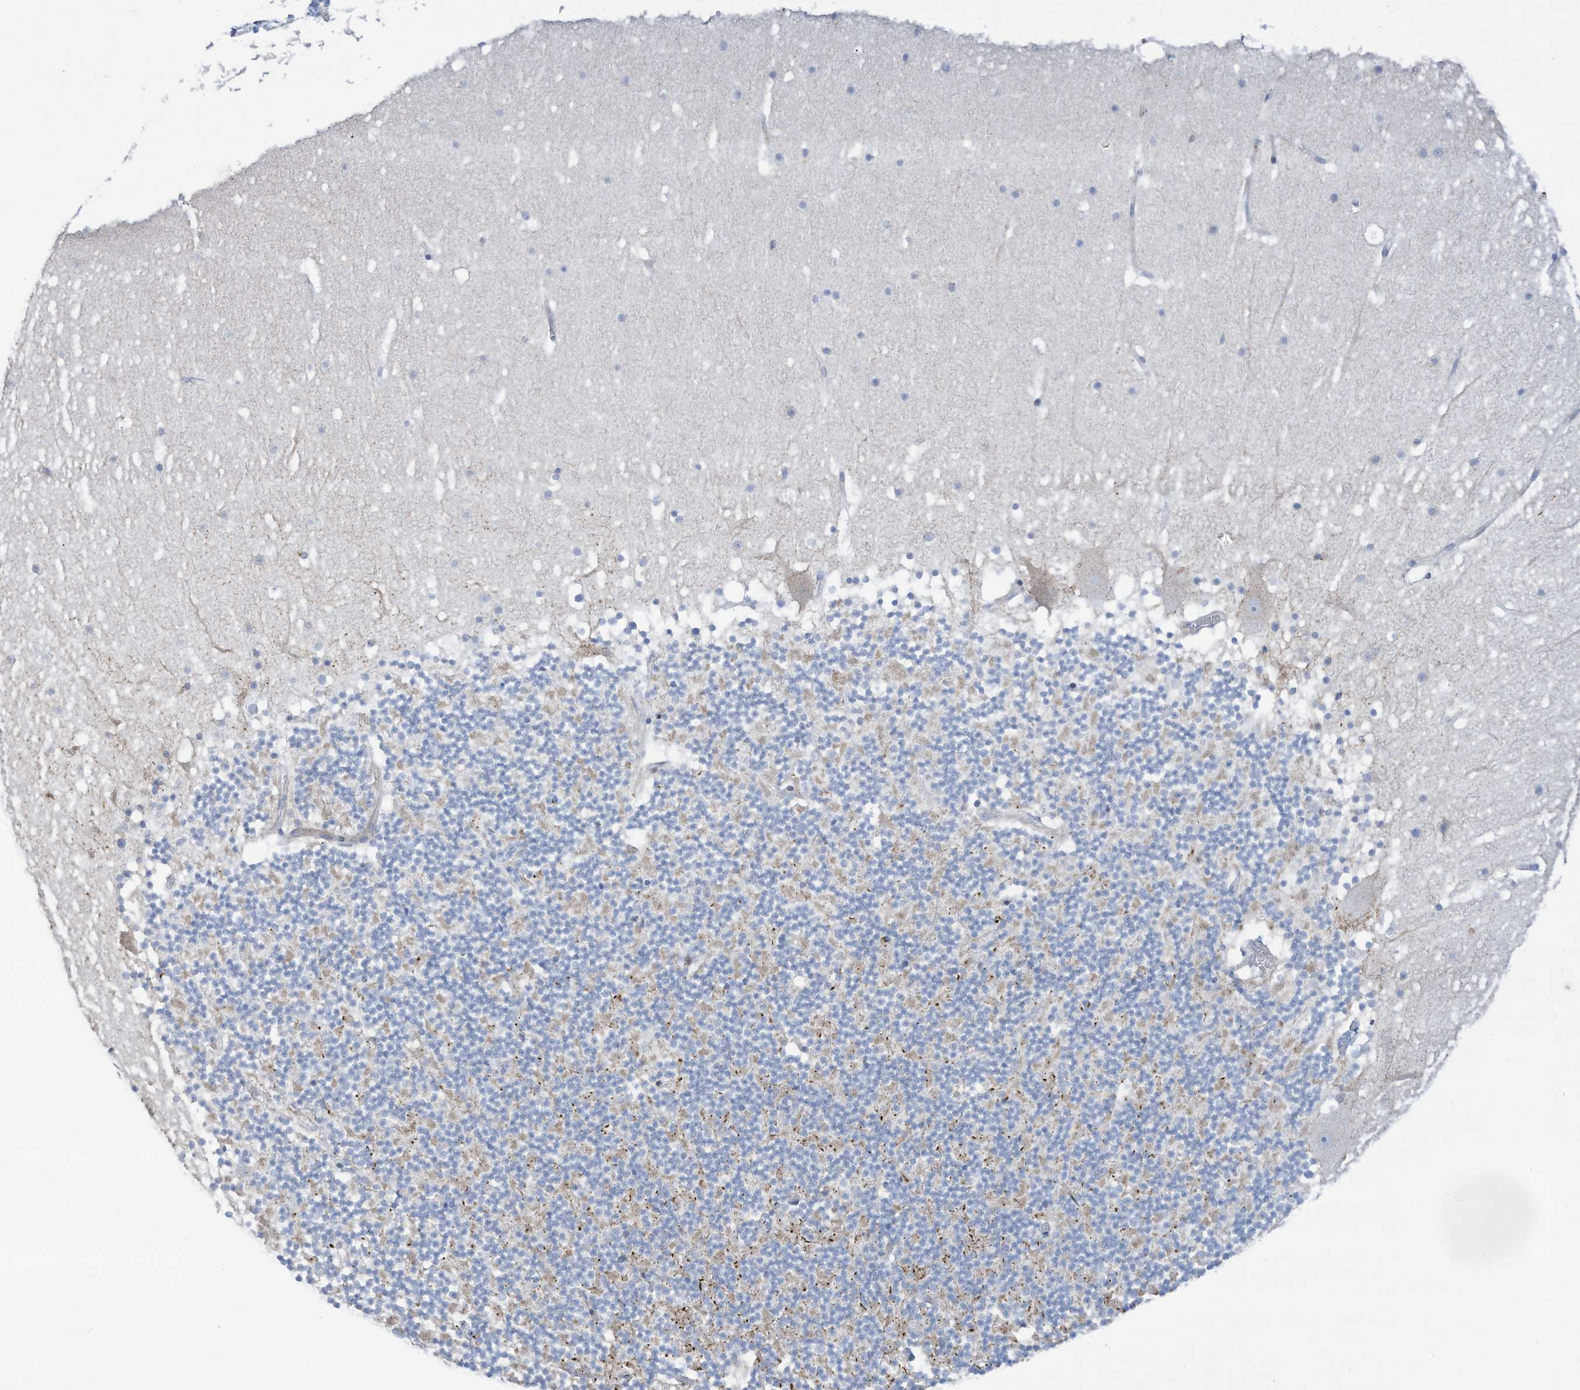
{"staining": {"intensity": "negative", "quantity": "none", "location": "none"}, "tissue": "cerebellum", "cell_type": "Cells in granular layer", "image_type": "normal", "snomed": [{"axis": "morphology", "description": "Normal tissue, NOS"}, {"axis": "topography", "description": "Cerebellum"}], "caption": "Cells in granular layer show no significant staining in benign cerebellum. The staining is performed using DAB brown chromogen with nuclei counter-stained in using hematoxylin.", "gene": "THNSL2", "patient": {"sex": "male", "age": 57}}